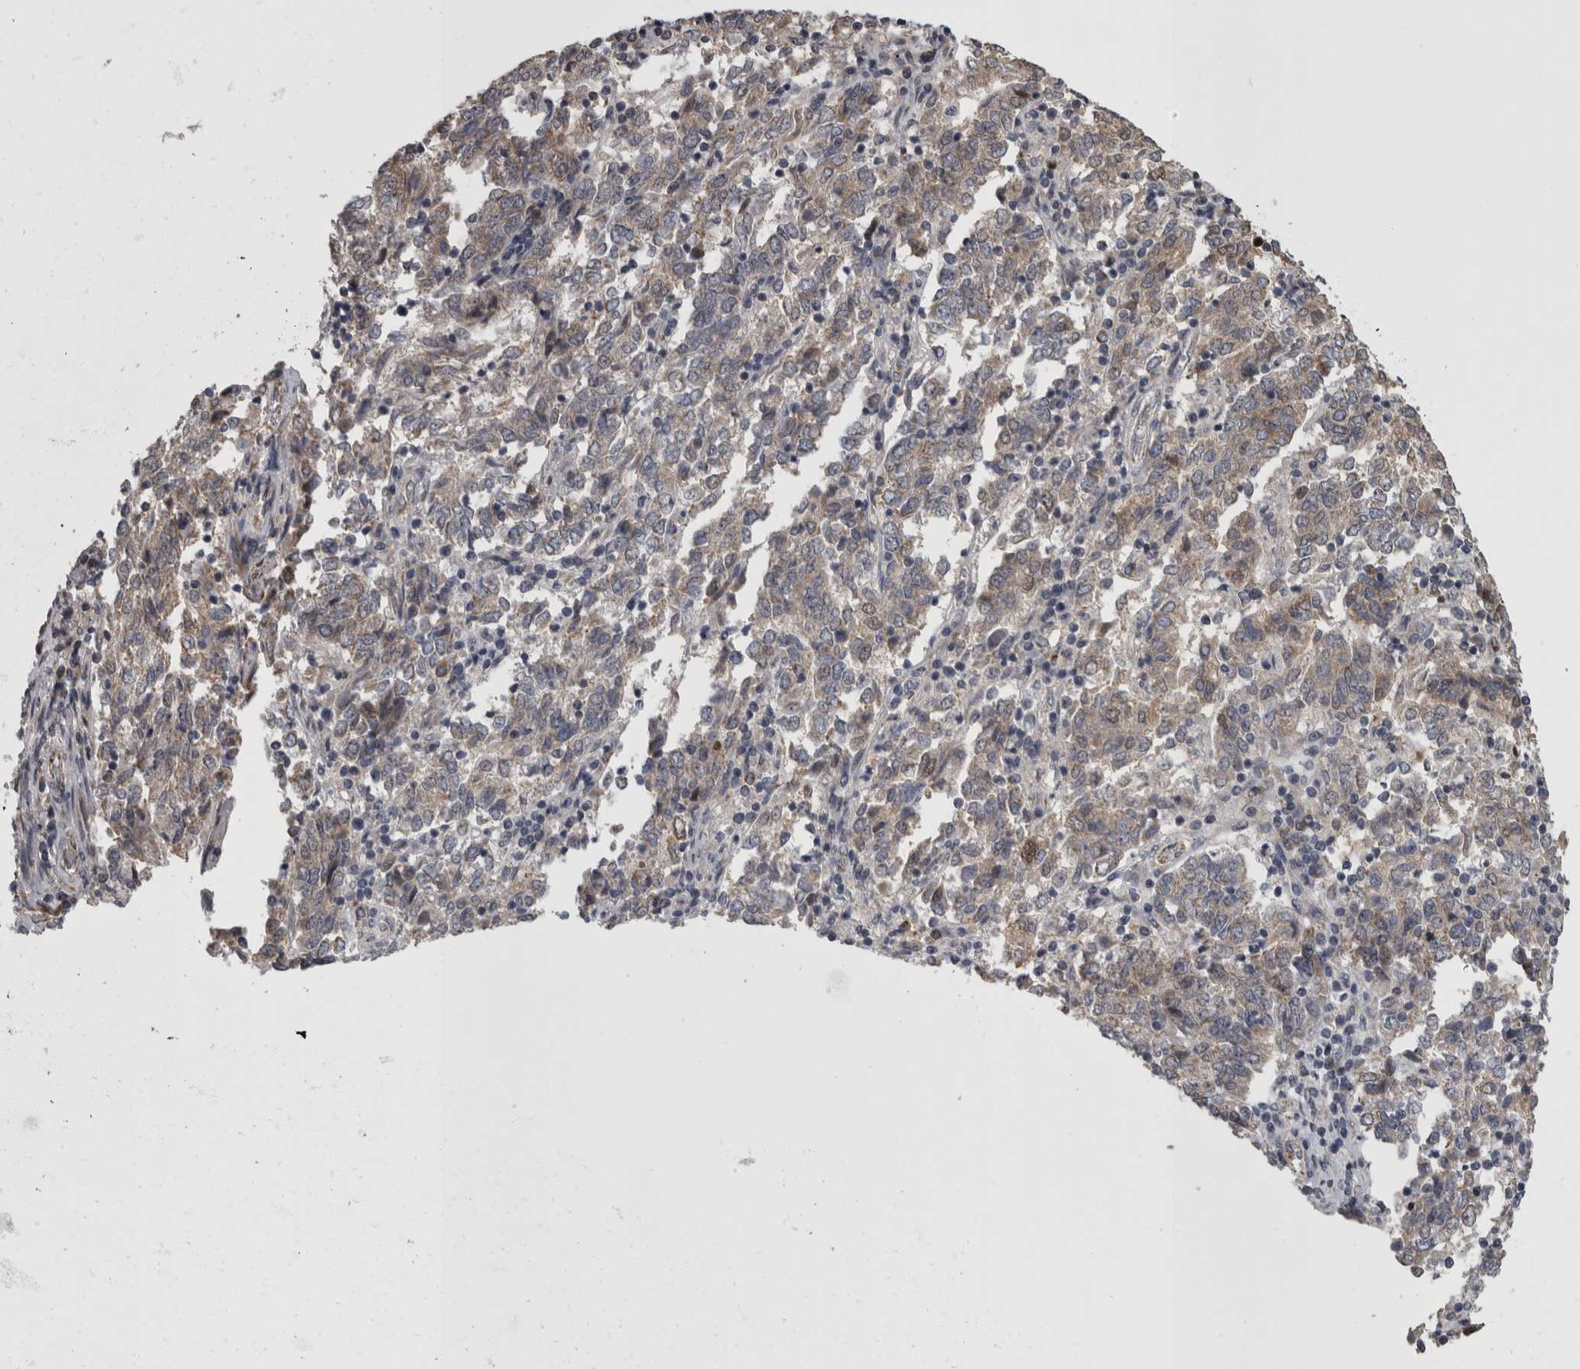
{"staining": {"intensity": "weak", "quantity": "<25%", "location": "cytoplasmic/membranous"}, "tissue": "endometrial cancer", "cell_type": "Tumor cells", "image_type": "cancer", "snomed": [{"axis": "morphology", "description": "Adenocarcinoma, NOS"}, {"axis": "topography", "description": "Endometrium"}], "caption": "The micrograph demonstrates no significant positivity in tumor cells of endometrial cancer.", "gene": "DBT", "patient": {"sex": "female", "age": 80}}